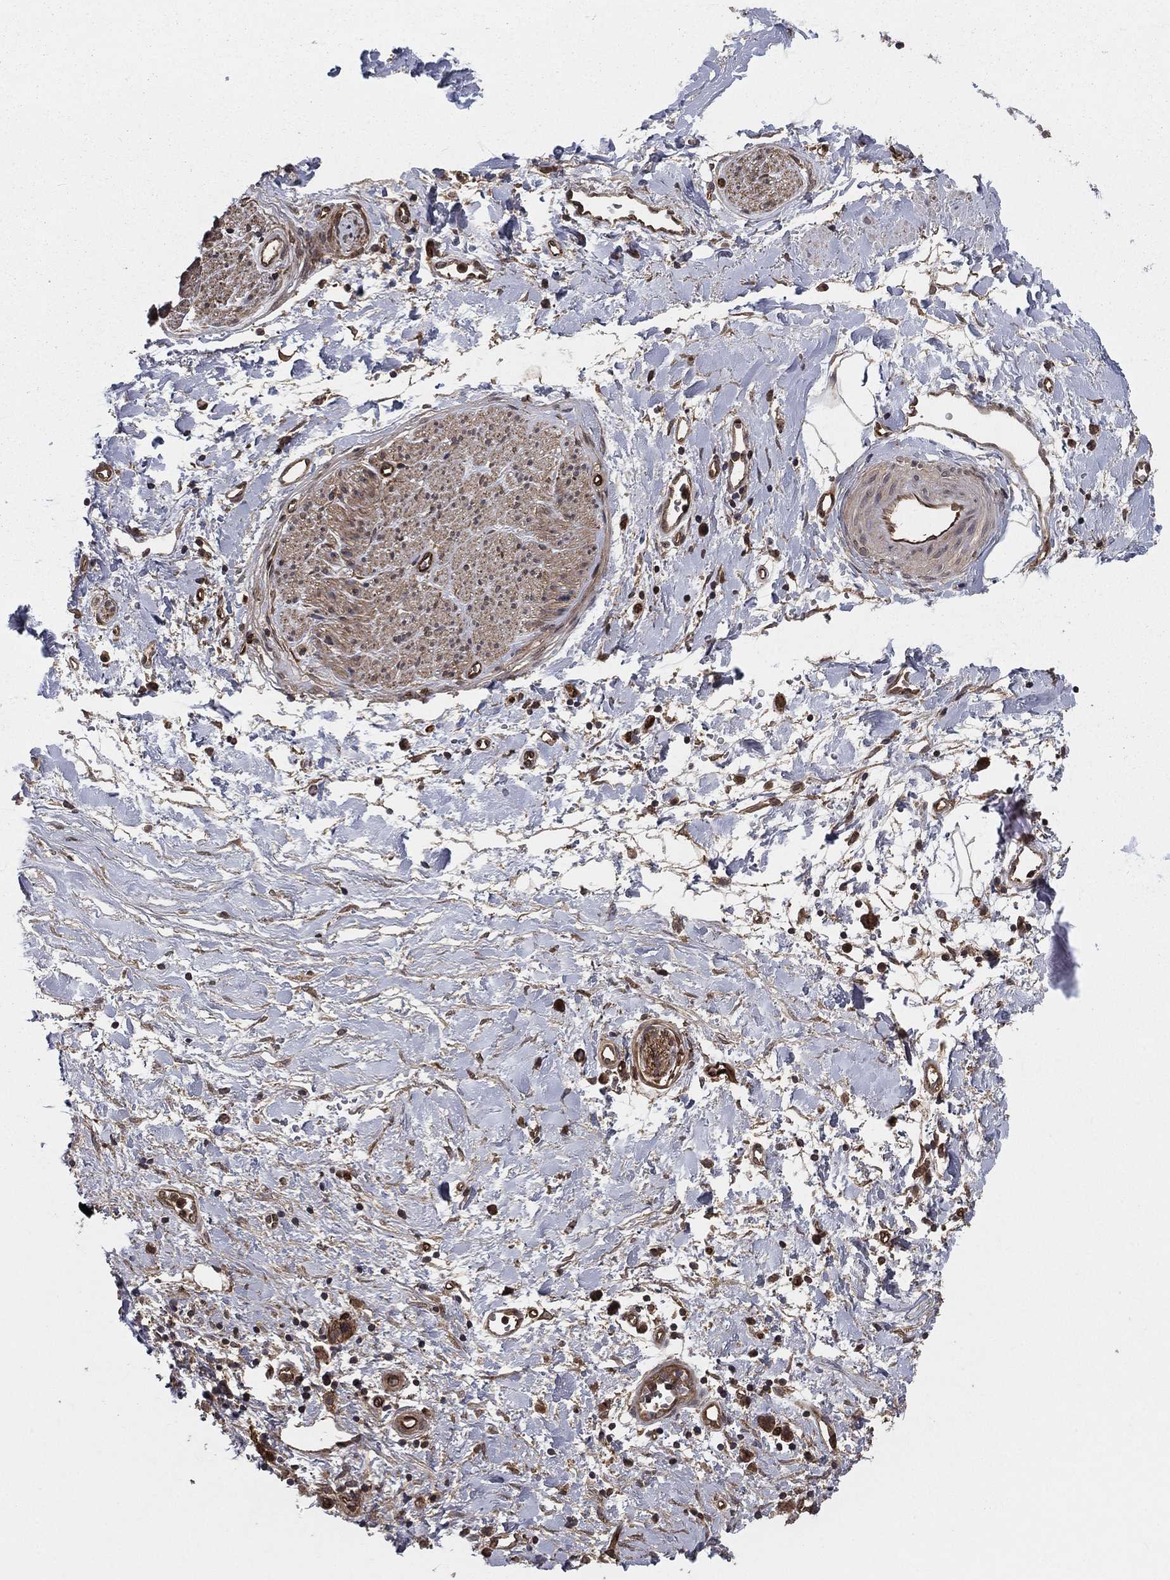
{"staining": {"intensity": "negative", "quantity": "none", "location": "none"}, "tissue": "soft tissue", "cell_type": "Fibroblasts", "image_type": "normal", "snomed": [{"axis": "morphology", "description": "Normal tissue, NOS"}, {"axis": "morphology", "description": "Adenocarcinoma, NOS"}, {"axis": "topography", "description": "Pancreas"}, {"axis": "topography", "description": "Peripheral nerve tissue"}], "caption": "Immunohistochemical staining of benign soft tissue reveals no significant staining in fibroblasts.", "gene": "CERT1", "patient": {"sex": "male", "age": 61}}